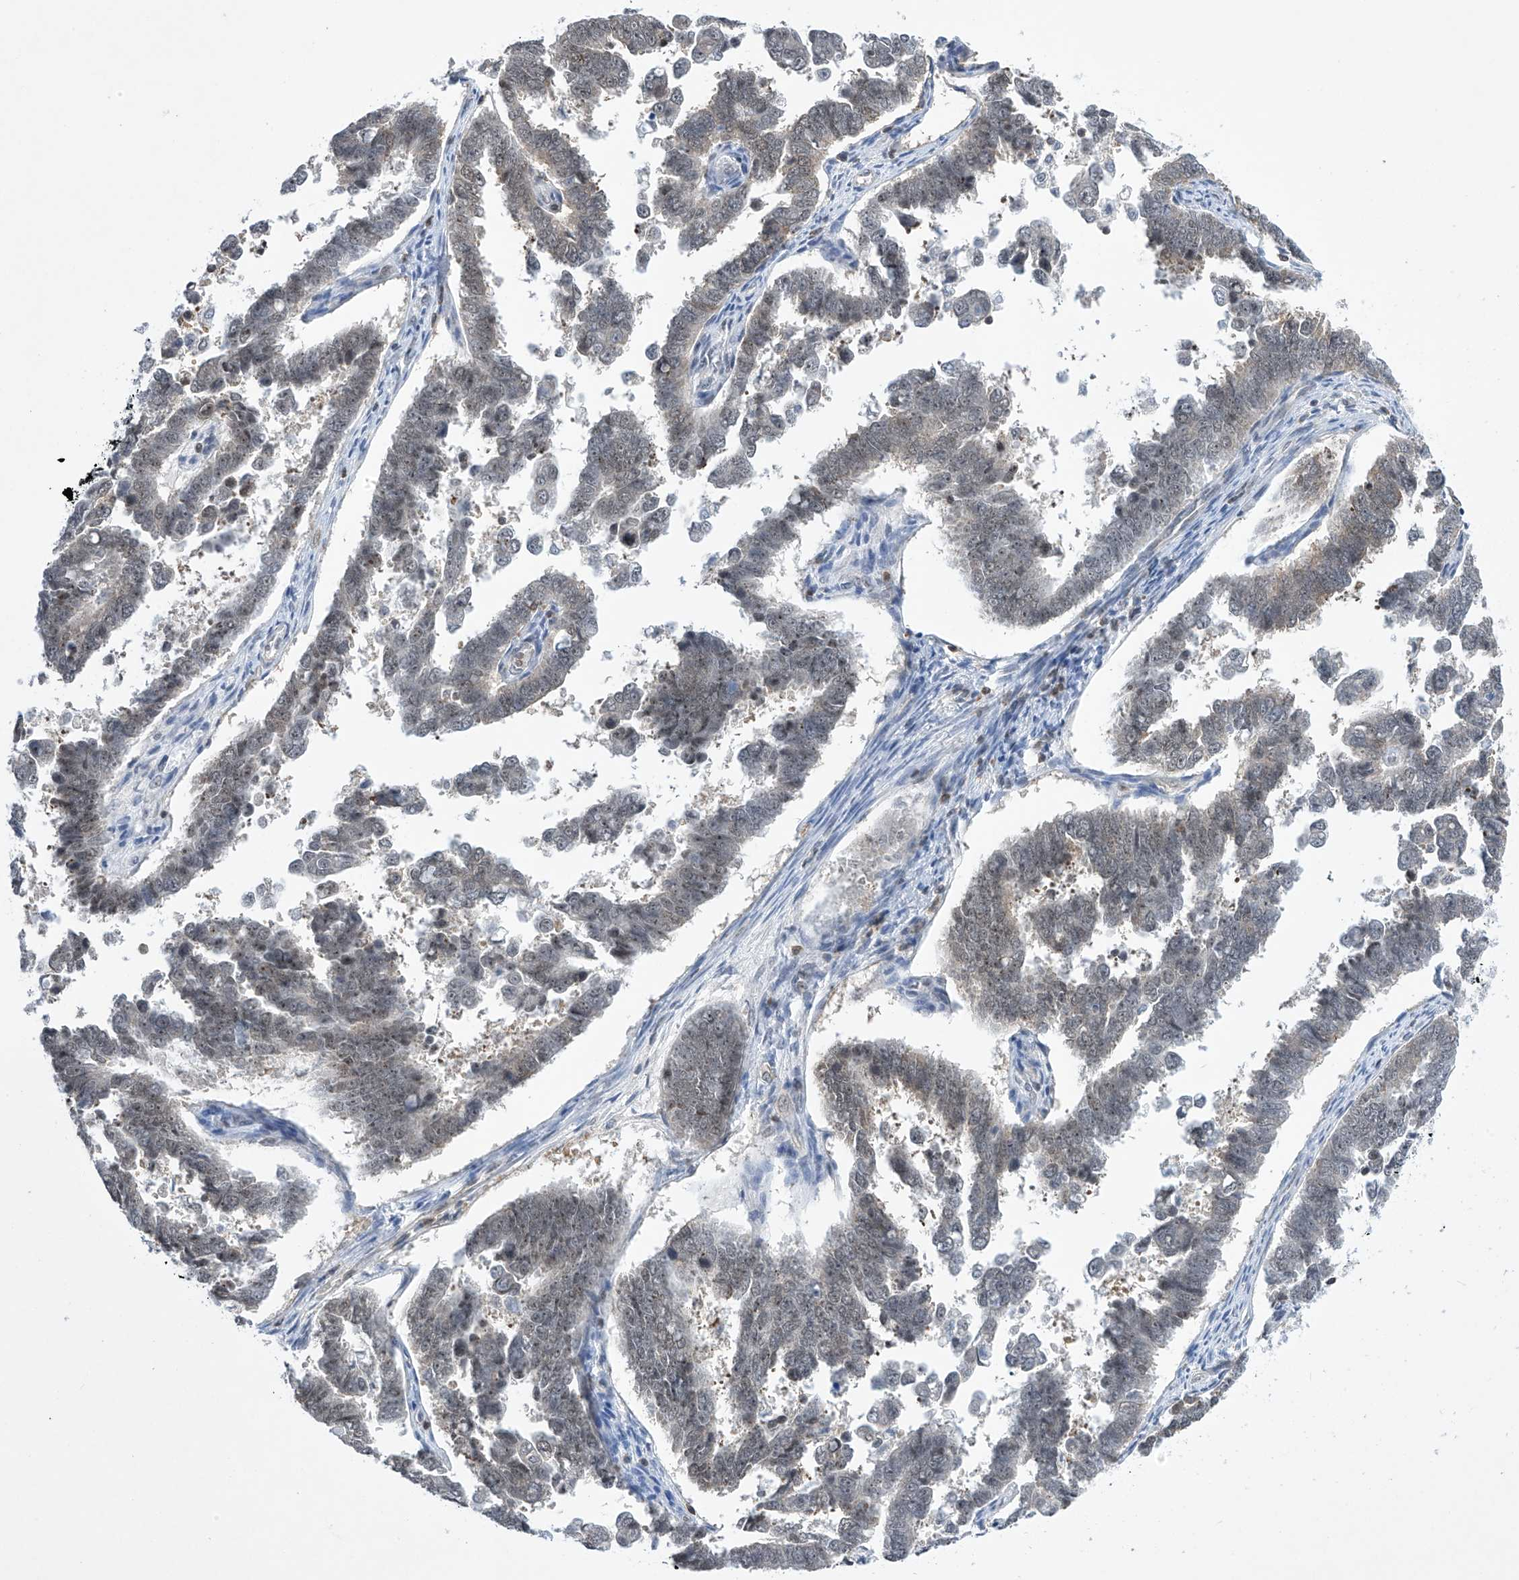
{"staining": {"intensity": "negative", "quantity": "none", "location": "none"}, "tissue": "endometrial cancer", "cell_type": "Tumor cells", "image_type": "cancer", "snomed": [{"axis": "morphology", "description": "Adenocarcinoma, NOS"}, {"axis": "topography", "description": "Endometrium"}], "caption": "Immunohistochemical staining of human endometrial cancer shows no significant staining in tumor cells. The staining was performed using DAB (3,3'-diaminobenzidine) to visualize the protein expression in brown, while the nuclei were stained in blue with hematoxylin (Magnification: 20x).", "gene": "MSL3", "patient": {"sex": "female", "age": 75}}